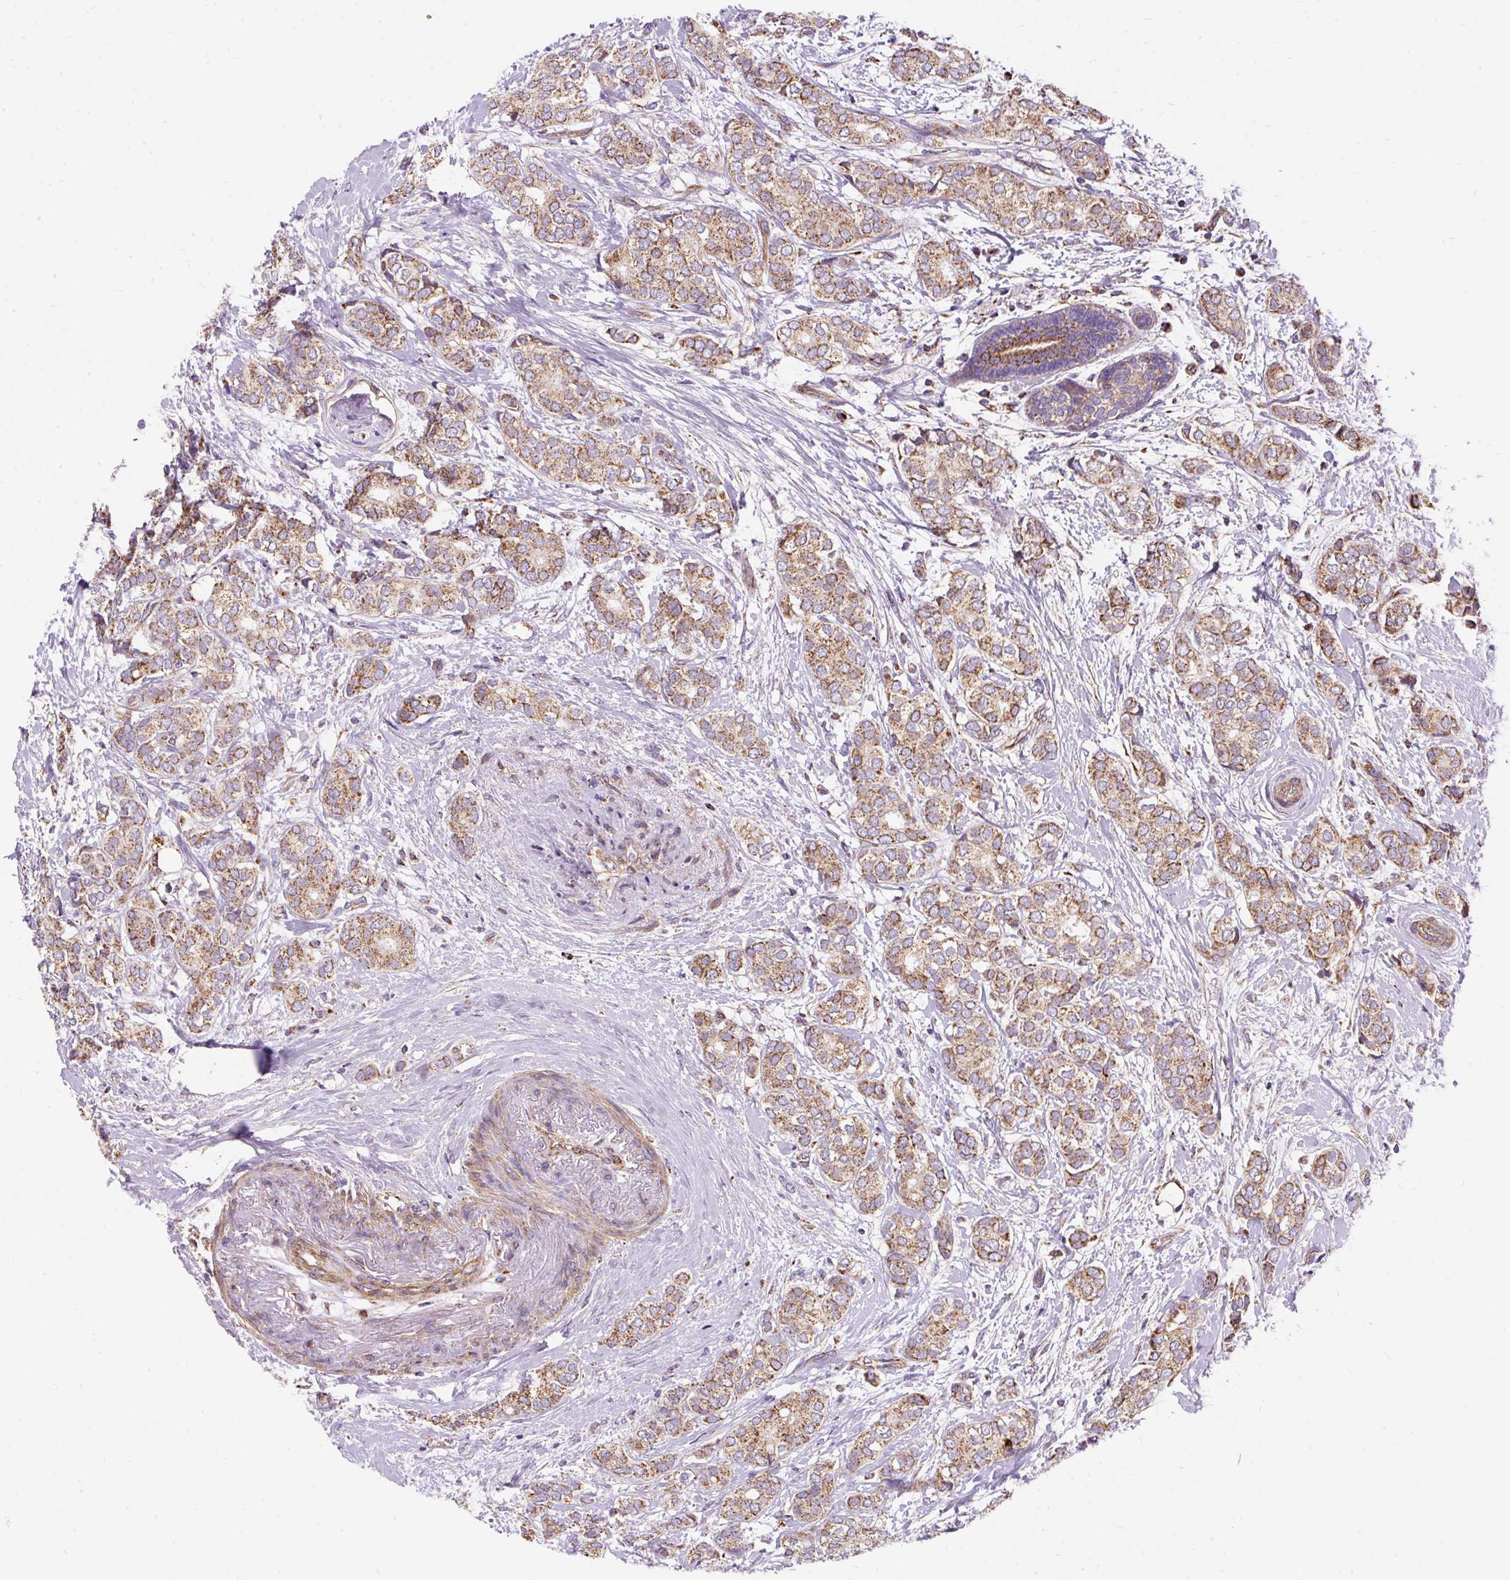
{"staining": {"intensity": "moderate", "quantity": ">75%", "location": "cytoplasmic/membranous"}, "tissue": "breast cancer", "cell_type": "Tumor cells", "image_type": "cancer", "snomed": [{"axis": "morphology", "description": "Duct carcinoma"}, {"axis": "topography", "description": "Breast"}], "caption": "IHC micrograph of neoplastic tissue: human breast cancer (invasive ductal carcinoma) stained using immunohistochemistry (IHC) shows medium levels of moderate protein expression localized specifically in the cytoplasmic/membranous of tumor cells, appearing as a cytoplasmic/membranous brown color.", "gene": "CEP290", "patient": {"sex": "female", "age": 73}}